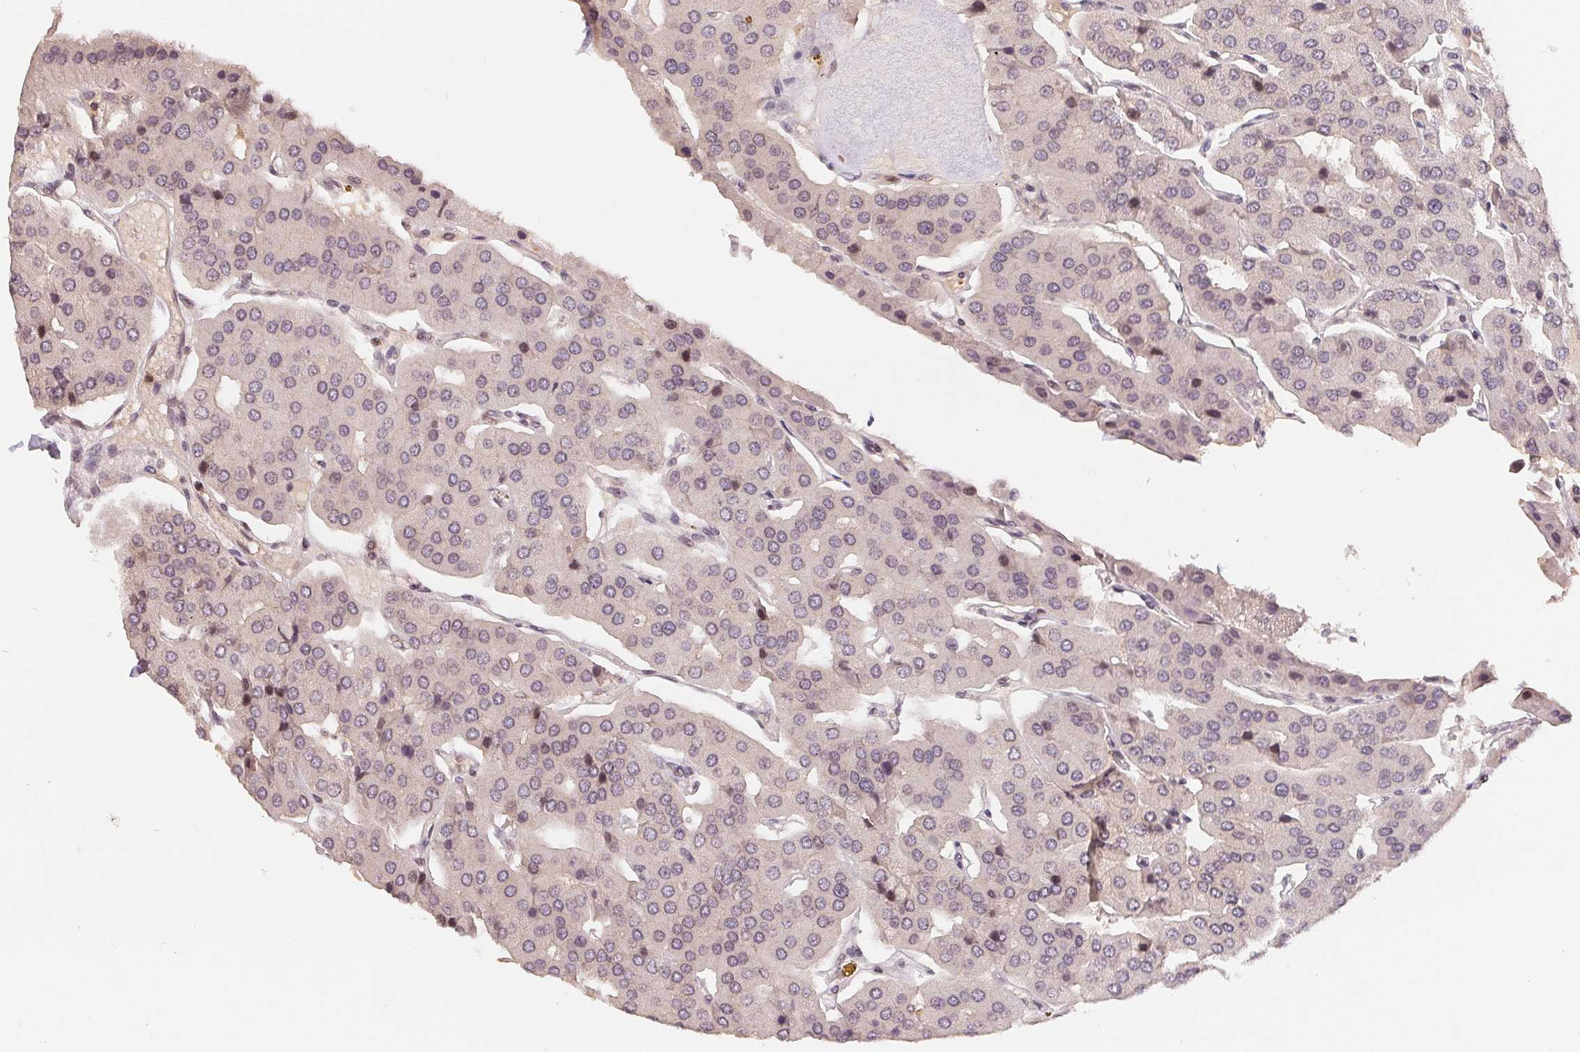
{"staining": {"intensity": "moderate", "quantity": "<25%", "location": "nuclear"}, "tissue": "parathyroid gland", "cell_type": "Glandular cells", "image_type": "normal", "snomed": [{"axis": "morphology", "description": "Normal tissue, NOS"}, {"axis": "morphology", "description": "Adenoma, NOS"}, {"axis": "topography", "description": "Parathyroid gland"}], "caption": "Glandular cells show low levels of moderate nuclear expression in approximately <25% of cells in benign parathyroid gland.", "gene": "HMGN3", "patient": {"sex": "female", "age": 86}}